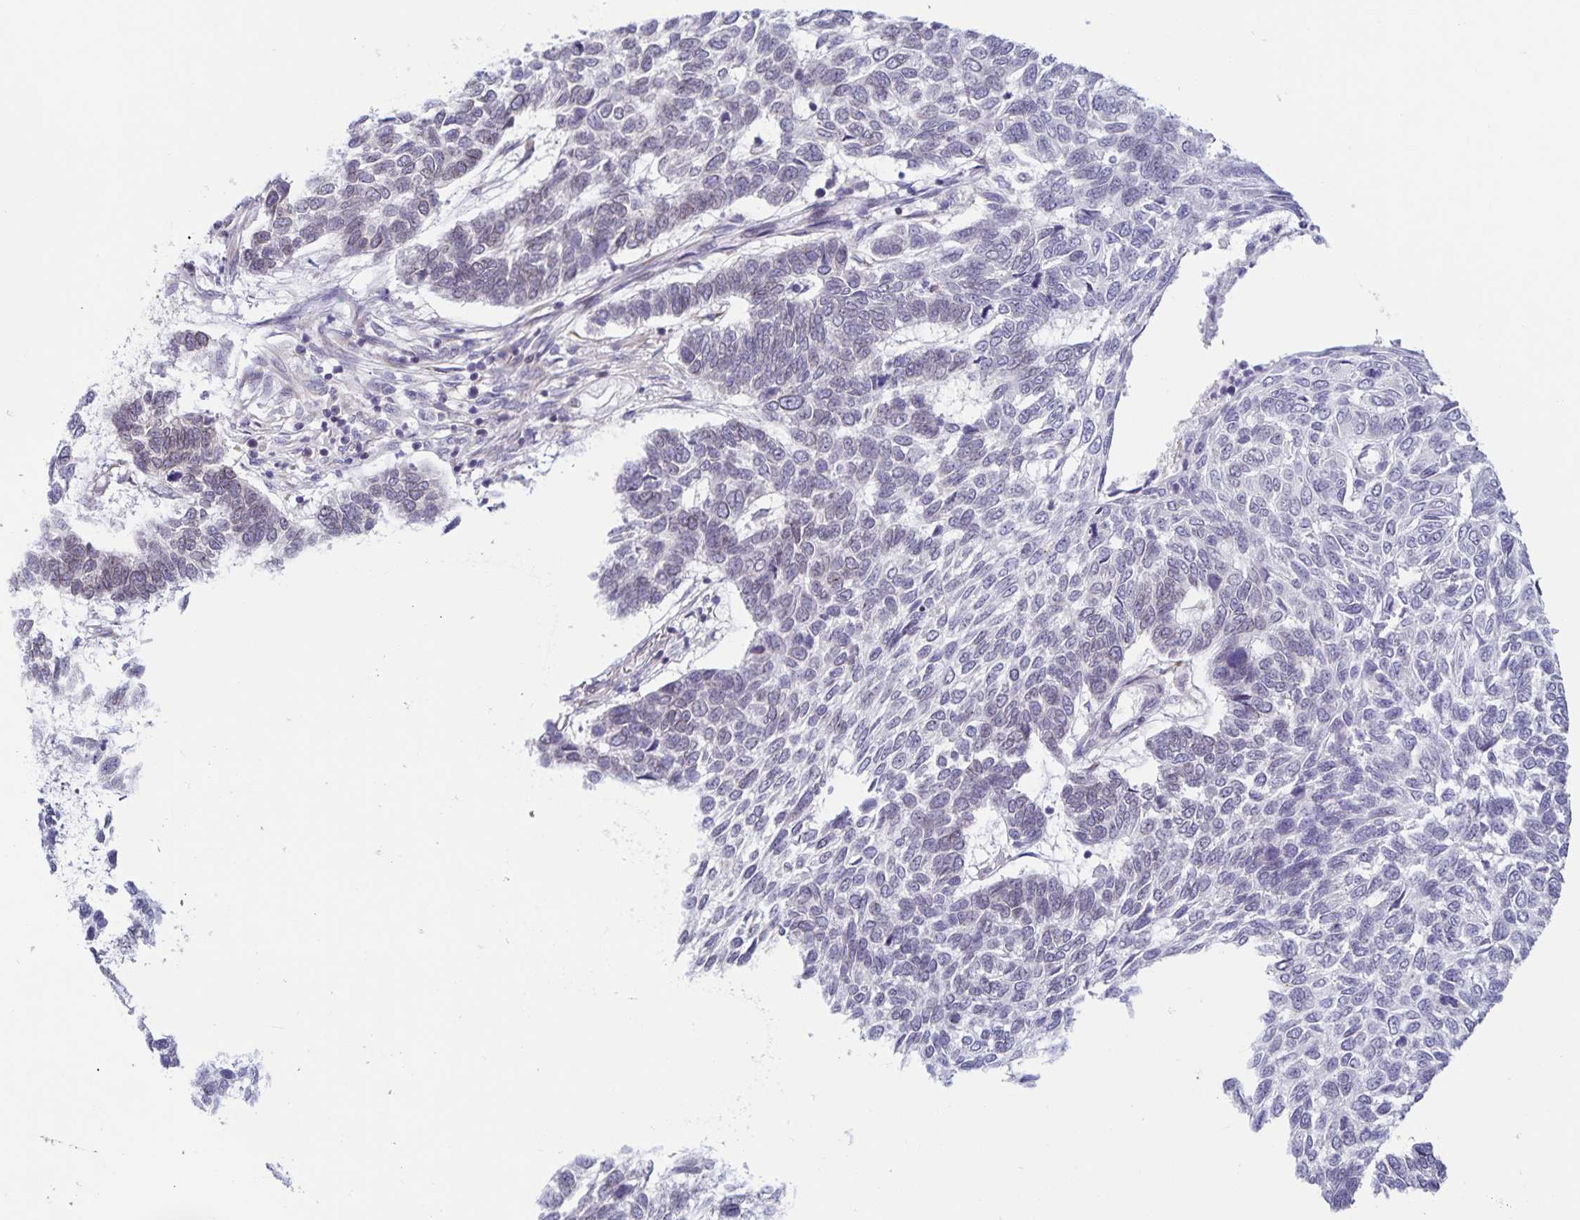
{"staining": {"intensity": "negative", "quantity": "none", "location": "none"}, "tissue": "skin cancer", "cell_type": "Tumor cells", "image_type": "cancer", "snomed": [{"axis": "morphology", "description": "Basal cell carcinoma"}, {"axis": "topography", "description": "Skin"}], "caption": "DAB immunohistochemical staining of skin cancer shows no significant positivity in tumor cells. (Stains: DAB (3,3'-diaminobenzidine) immunohistochemistry with hematoxylin counter stain, Microscopy: brightfield microscopy at high magnification).", "gene": "SYNE2", "patient": {"sex": "female", "age": 65}}